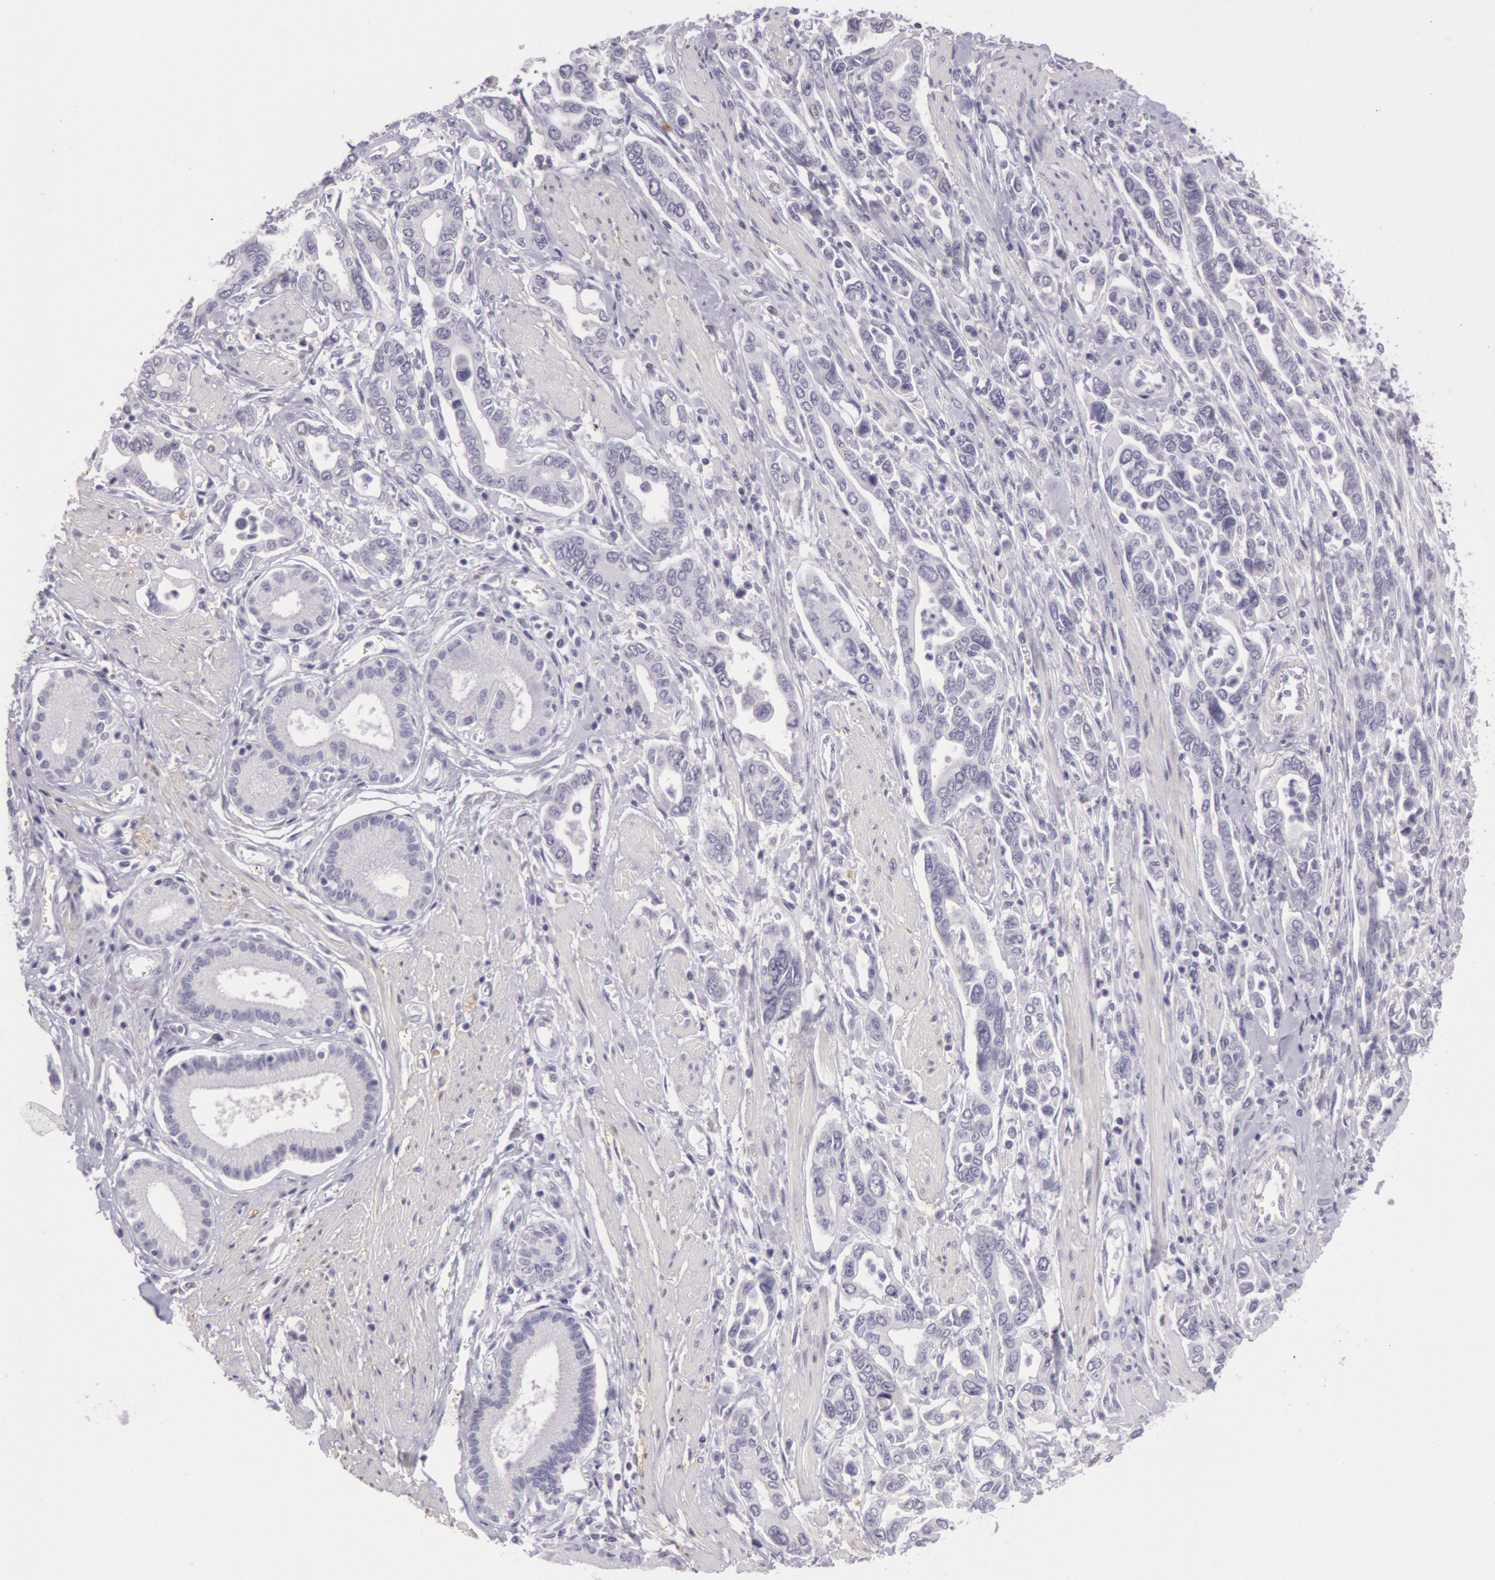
{"staining": {"intensity": "negative", "quantity": "none", "location": "none"}, "tissue": "pancreatic cancer", "cell_type": "Tumor cells", "image_type": "cancer", "snomed": [{"axis": "morphology", "description": "Adenocarcinoma, NOS"}, {"axis": "topography", "description": "Pancreas"}], "caption": "A high-resolution photomicrograph shows immunohistochemistry staining of pancreatic cancer (adenocarcinoma), which reveals no significant positivity in tumor cells.", "gene": "CKB", "patient": {"sex": "female", "age": 57}}